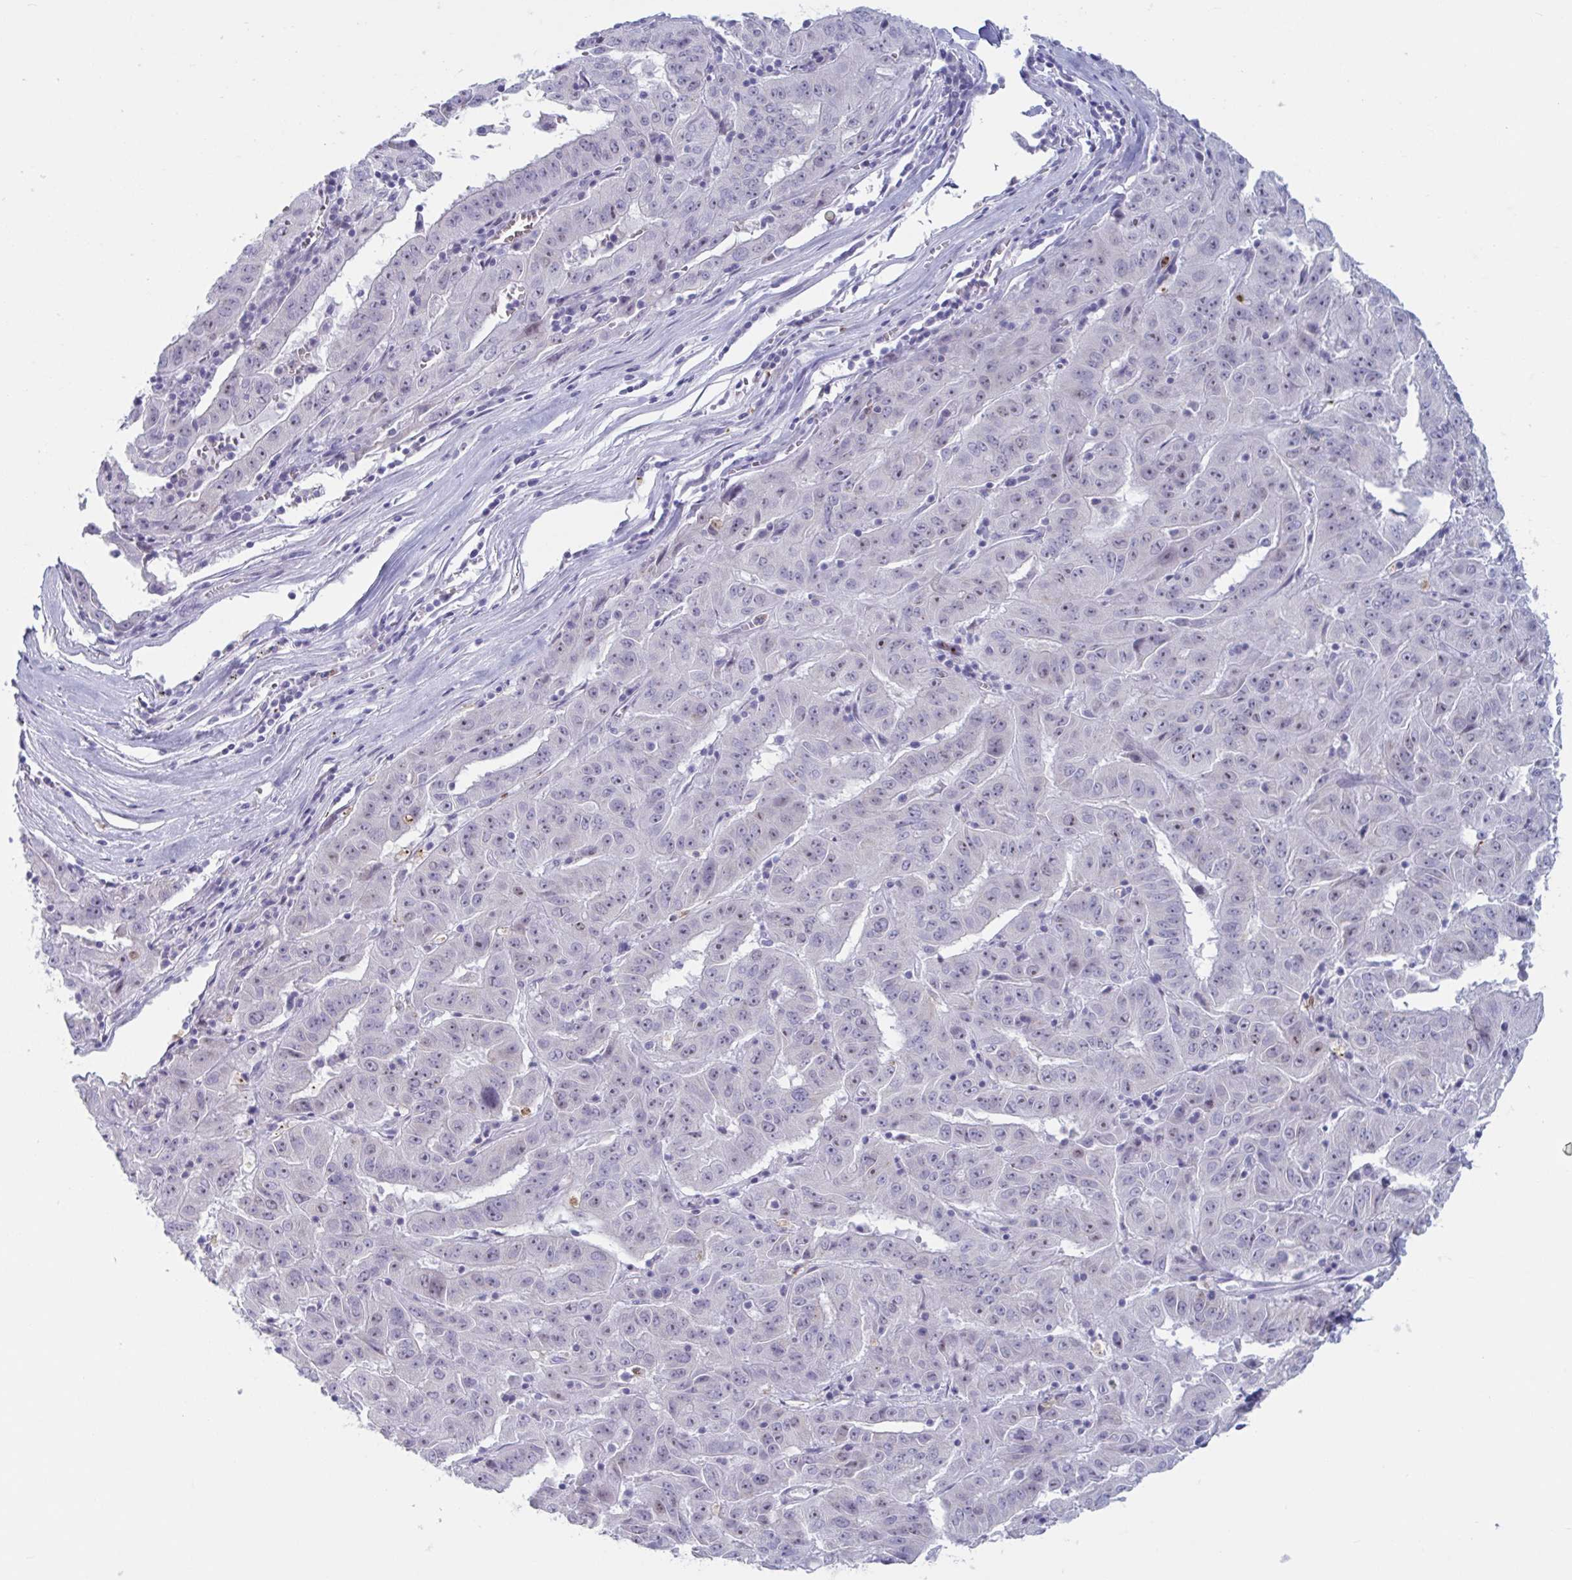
{"staining": {"intensity": "negative", "quantity": "none", "location": "none"}, "tissue": "pancreatic cancer", "cell_type": "Tumor cells", "image_type": "cancer", "snomed": [{"axis": "morphology", "description": "Adenocarcinoma, NOS"}, {"axis": "topography", "description": "Pancreas"}], "caption": "High magnification brightfield microscopy of pancreatic cancer (adenocarcinoma) stained with DAB (brown) and counterstained with hematoxylin (blue): tumor cells show no significant staining.", "gene": "CYP4F11", "patient": {"sex": "male", "age": 63}}